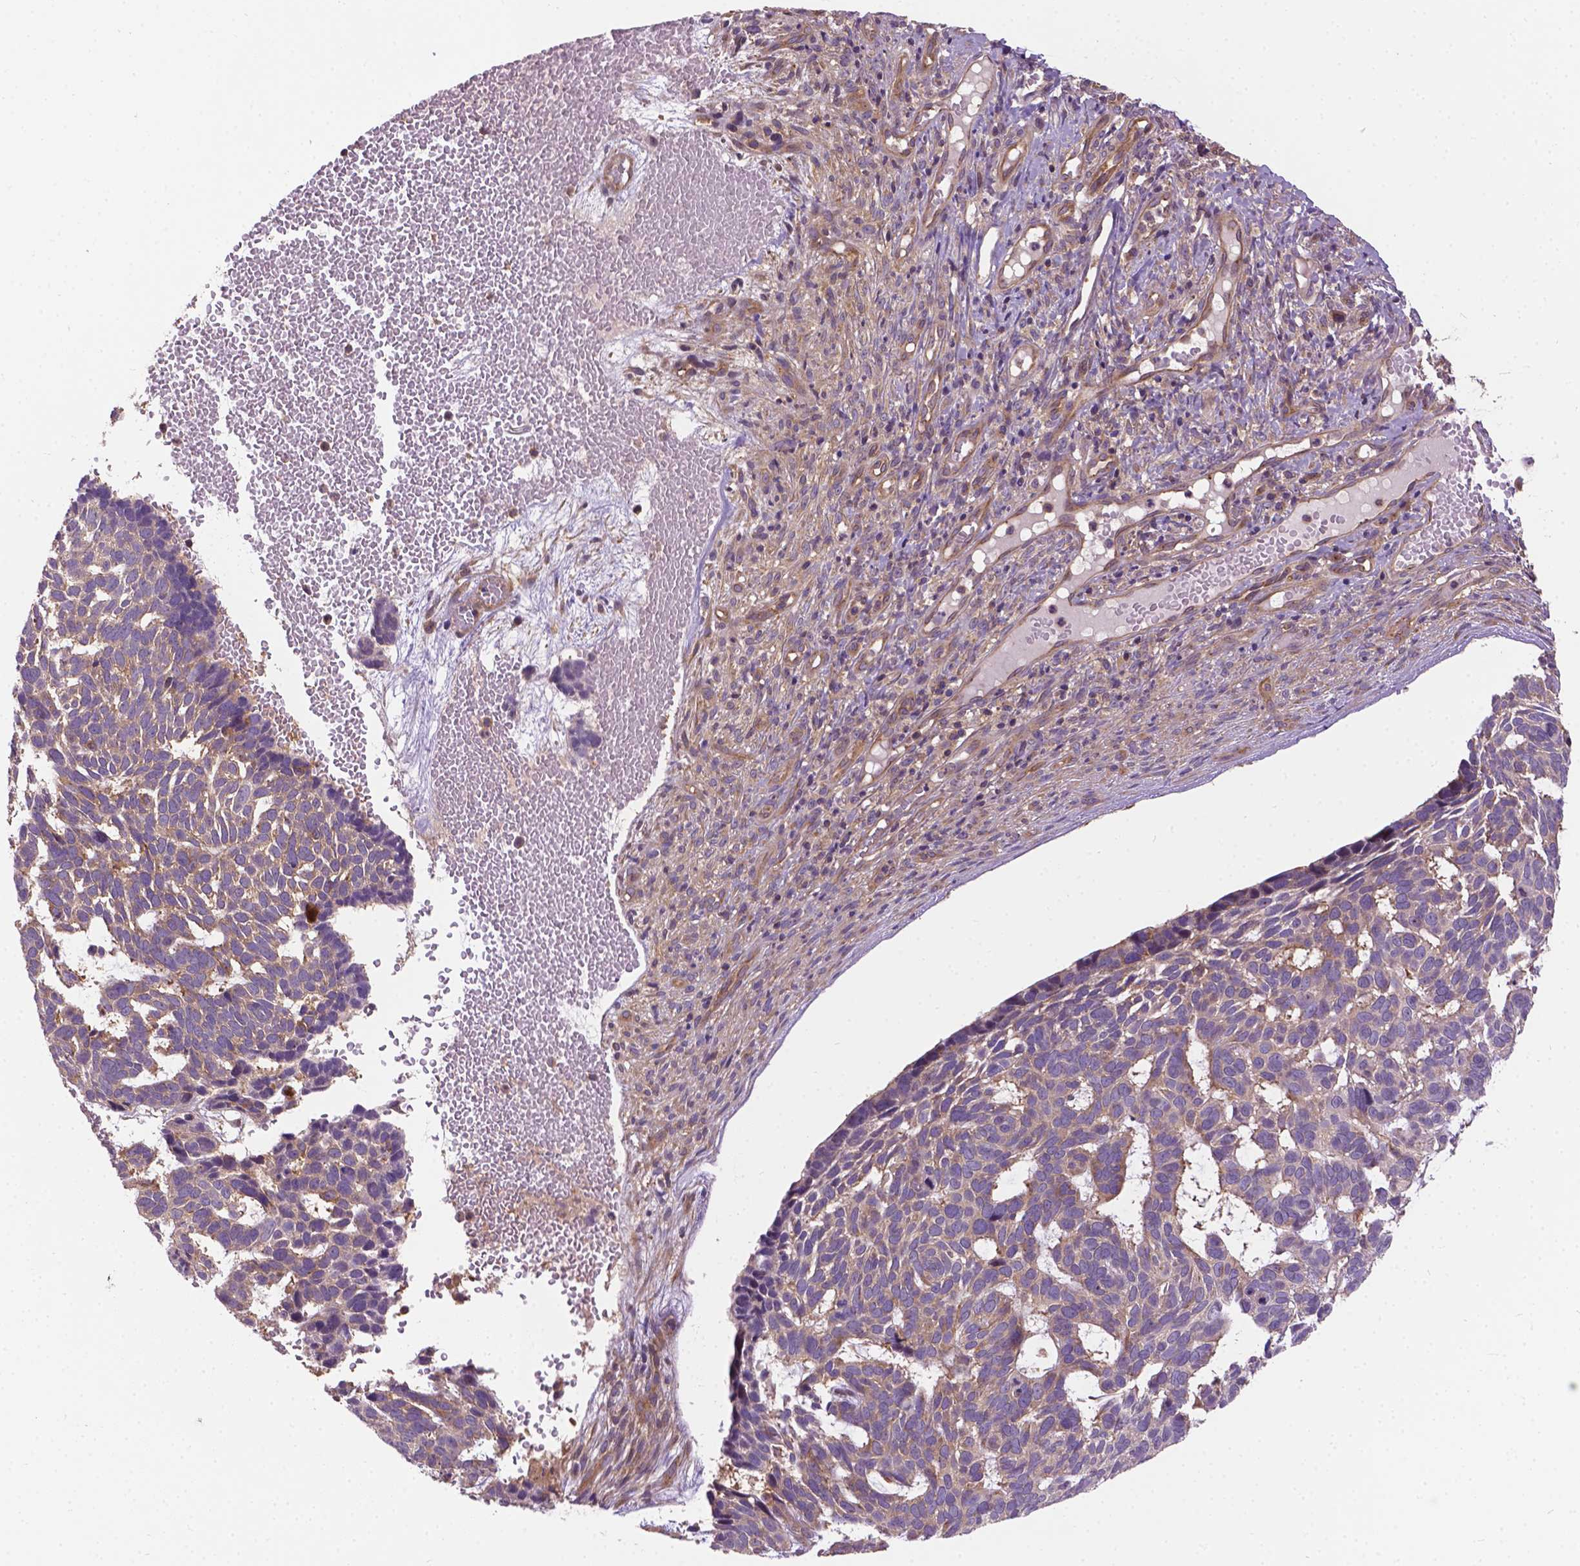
{"staining": {"intensity": "weak", "quantity": "25%-75%", "location": "cytoplasmic/membranous"}, "tissue": "skin cancer", "cell_type": "Tumor cells", "image_type": "cancer", "snomed": [{"axis": "morphology", "description": "Basal cell carcinoma"}, {"axis": "topography", "description": "Skin"}], "caption": "A high-resolution photomicrograph shows immunohistochemistry staining of skin cancer (basal cell carcinoma), which demonstrates weak cytoplasmic/membranous staining in about 25%-75% of tumor cells.", "gene": "MZT1", "patient": {"sex": "male", "age": 78}}